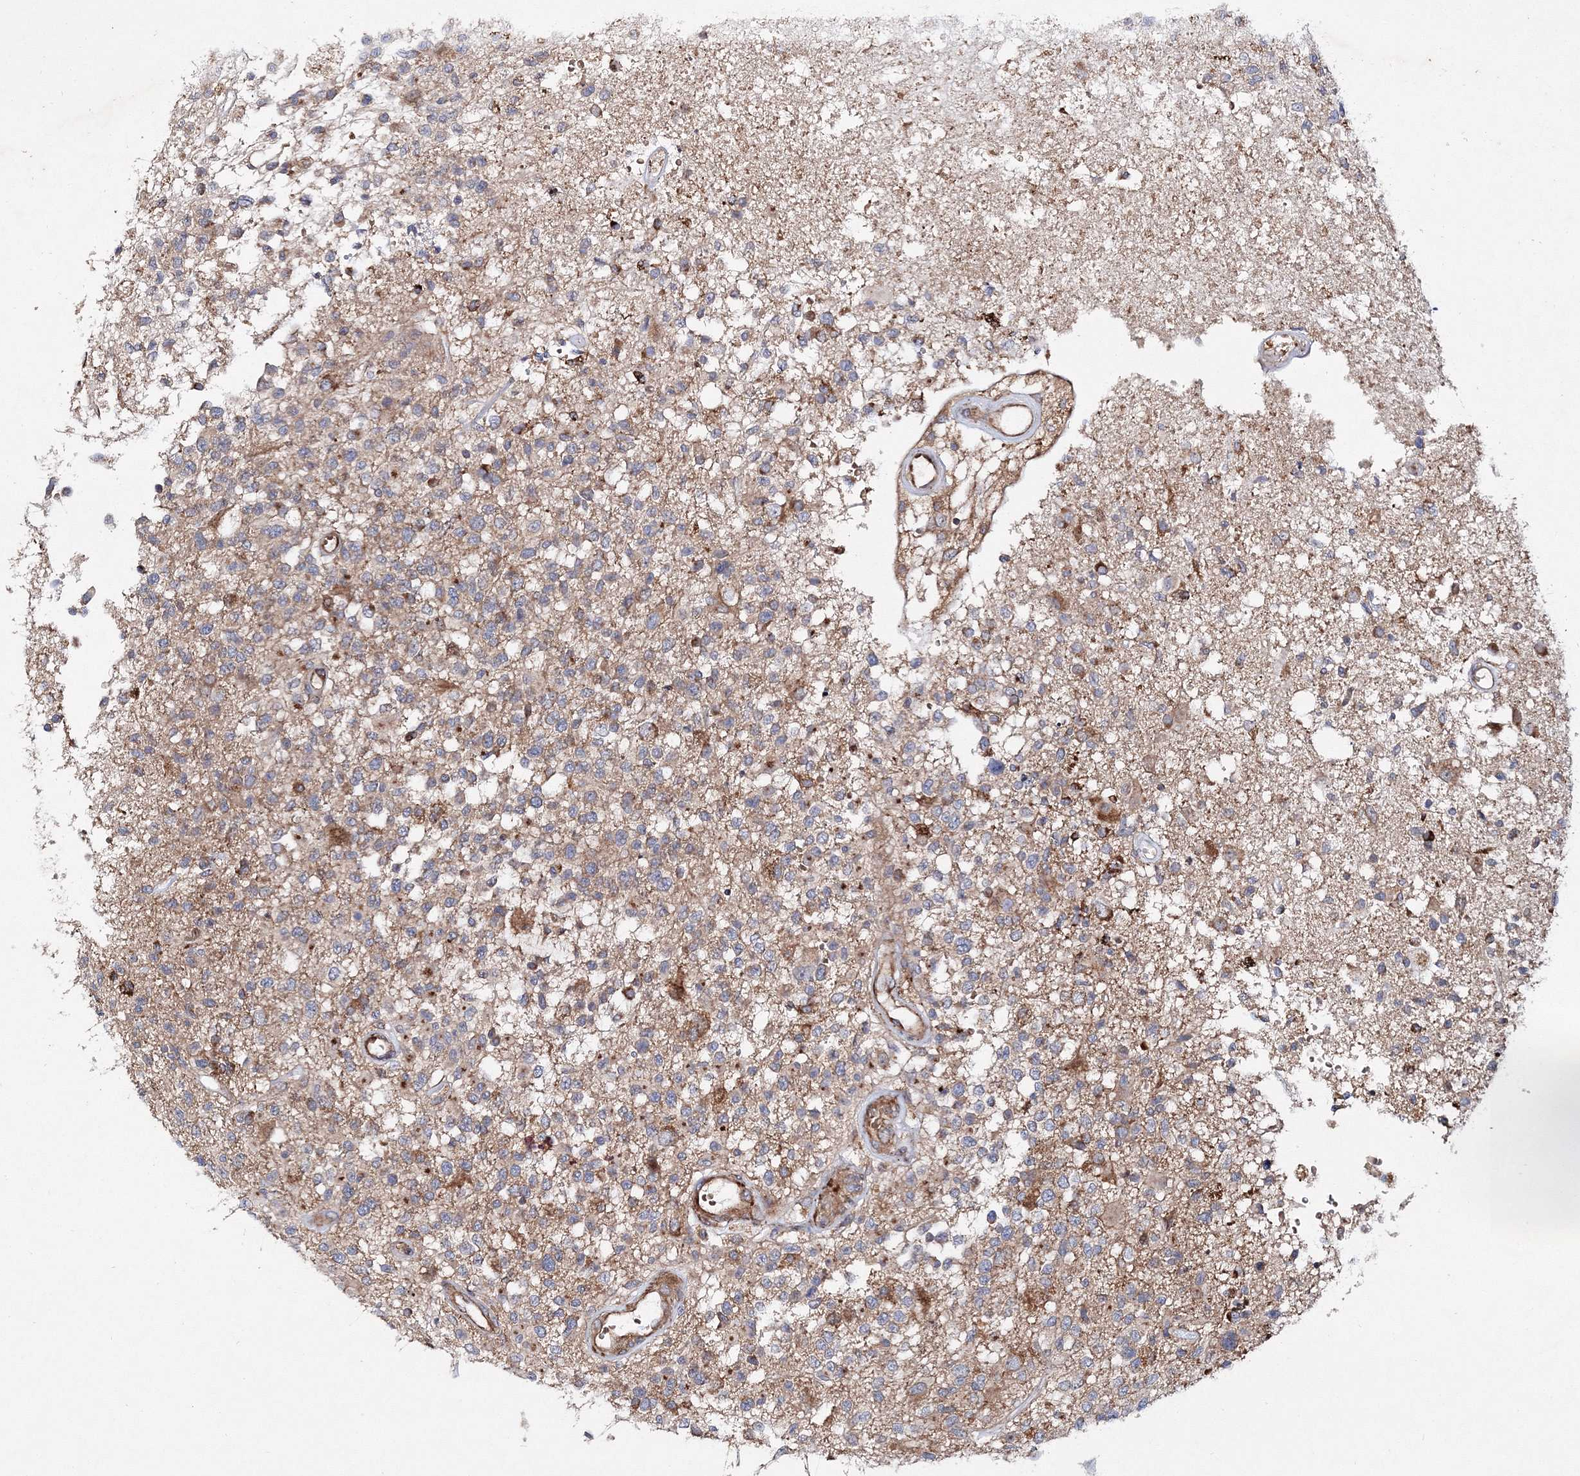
{"staining": {"intensity": "moderate", "quantity": "<25%", "location": "cytoplasmic/membranous"}, "tissue": "glioma", "cell_type": "Tumor cells", "image_type": "cancer", "snomed": [{"axis": "morphology", "description": "Glioma, malignant, High grade"}, {"axis": "morphology", "description": "Glioblastoma, NOS"}, {"axis": "topography", "description": "Brain"}], "caption": "Immunohistochemistry (IHC) staining of glioma, which displays low levels of moderate cytoplasmic/membranous expression in approximately <25% of tumor cells indicating moderate cytoplasmic/membranous protein positivity. The staining was performed using DAB (brown) for protein detection and nuclei were counterstained in hematoxylin (blue).", "gene": "DNAJC13", "patient": {"sex": "male", "age": 60}}